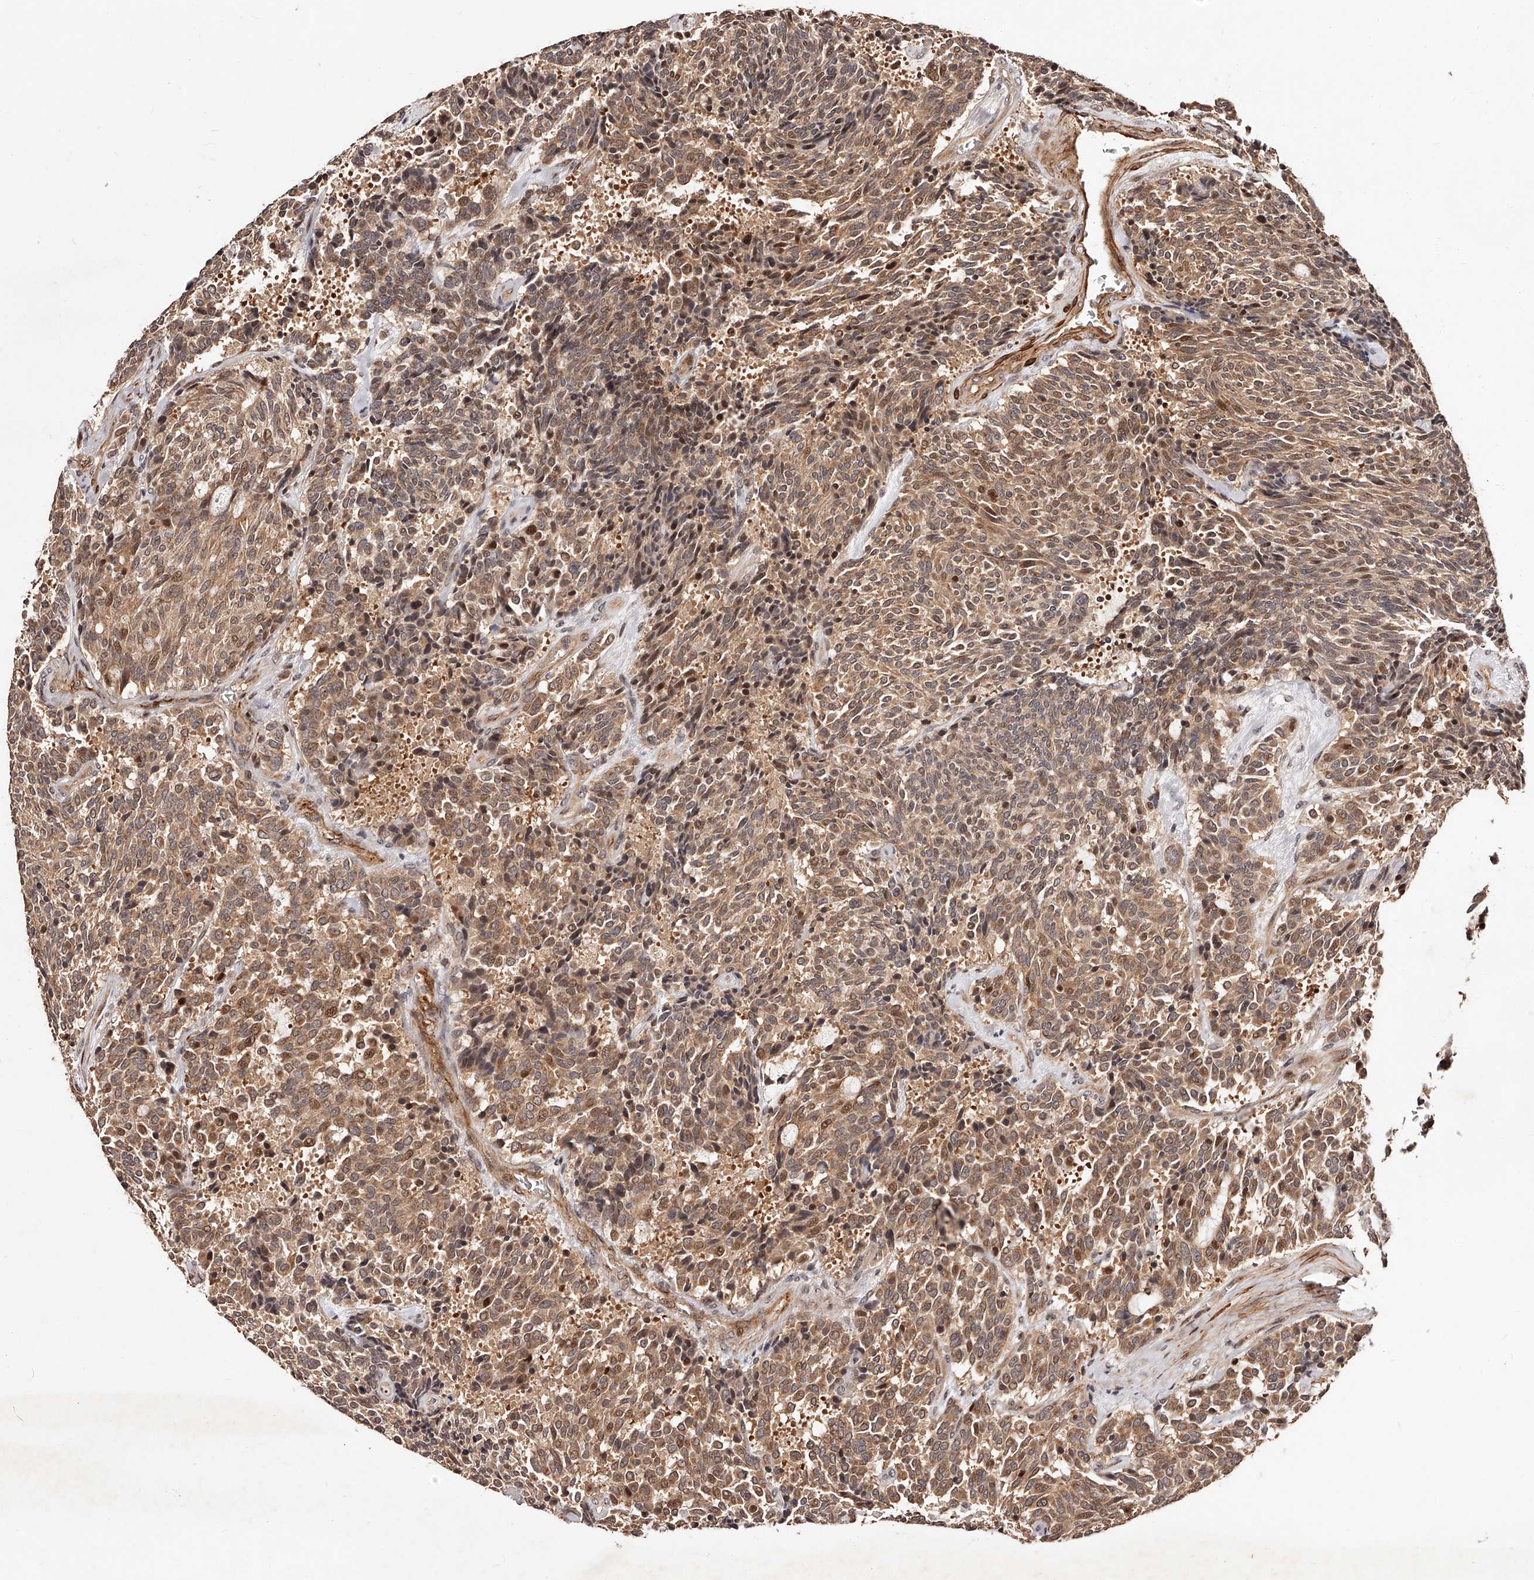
{"staining": {"intensity": "moderate", "quantity": ">75%", "location": "cytoplasmic/membranous,nuclear"}, "tissue": "carcinoid", "cell_type": "Tumor cells", "image_type": "cancer", "snomed": [{"axis": "morphology", "description": "Carcinoid, malignant, NOS"}, {"axis": "topography", "description": "Pancreas"}], "caption": "Immunohistochemistry (IHC) of human carcinoid exhibits medium levels of moderate cytoplasmic/membranous and nuclear expression in approximately >75% of tumor cells. (DAB IHC with brightfield microscopy, high magnification).", "gene": "CUL7", "patient": {"sex": "female", "age": 54}}